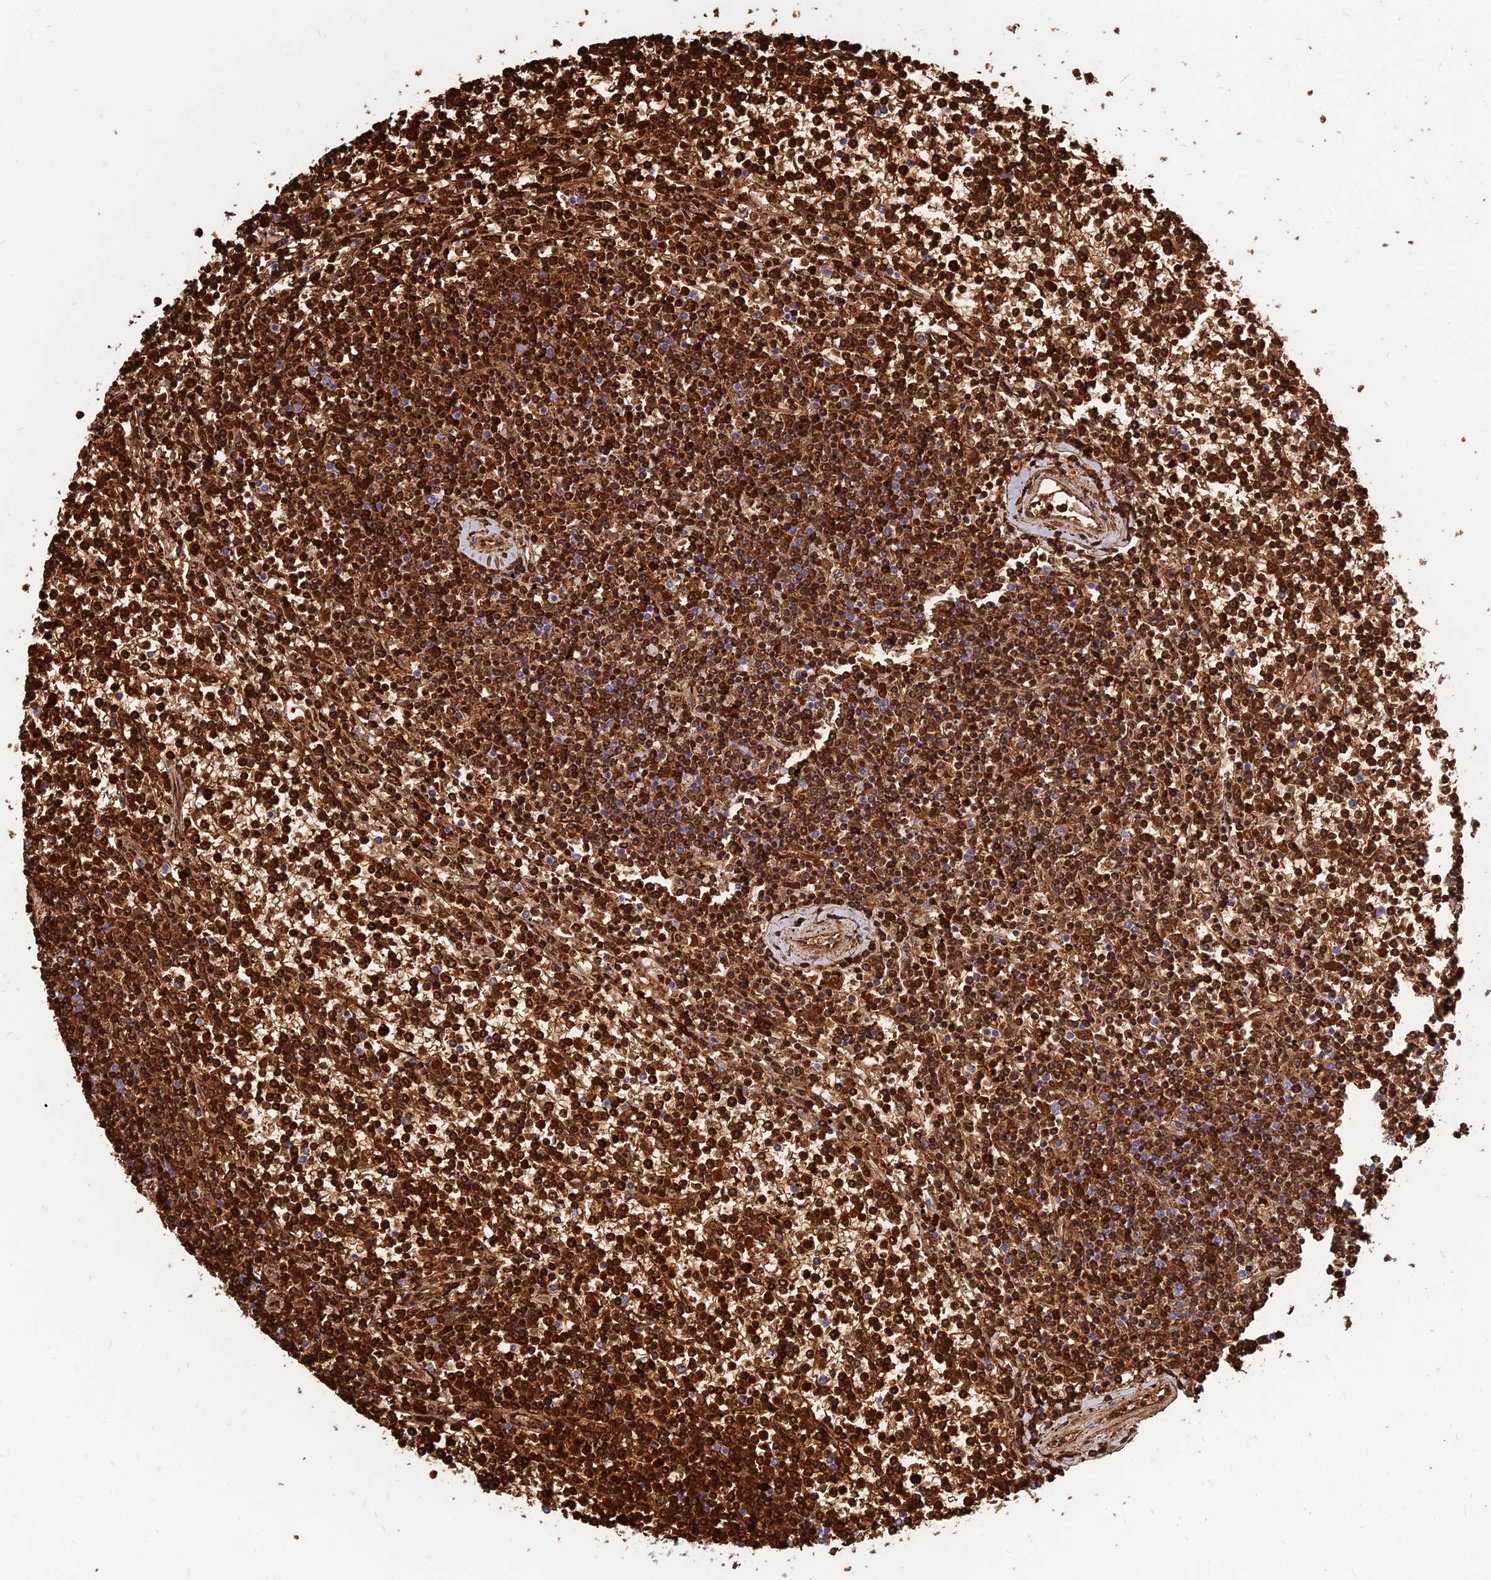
{"staining": {"intensity": "strong", "quantity": ">75%", "location": "cytoplasmic/membranous"}, "tissue": "lymphoma", "cell_type": "Tumor cells", "image_type": "cancer", "snomed": [{"axis": "morphology", "description": "Malignant lymphoma, non-Hodgkin's type, Low grade"}, {"axis": "topography", "description": "Spleen"}], "caption": "This histopathology image shows malignant lymphoma, non-Hodgkin's type (low-grade) stained with immunohistochemistry to label a protein in brown. The cytoplasmic/membranous of tumor cells show strong positivity for the protein. Nuclei are counter-stained blue.", "gene": "HHAT", "patient": {"sex": "female", "age": 19}}